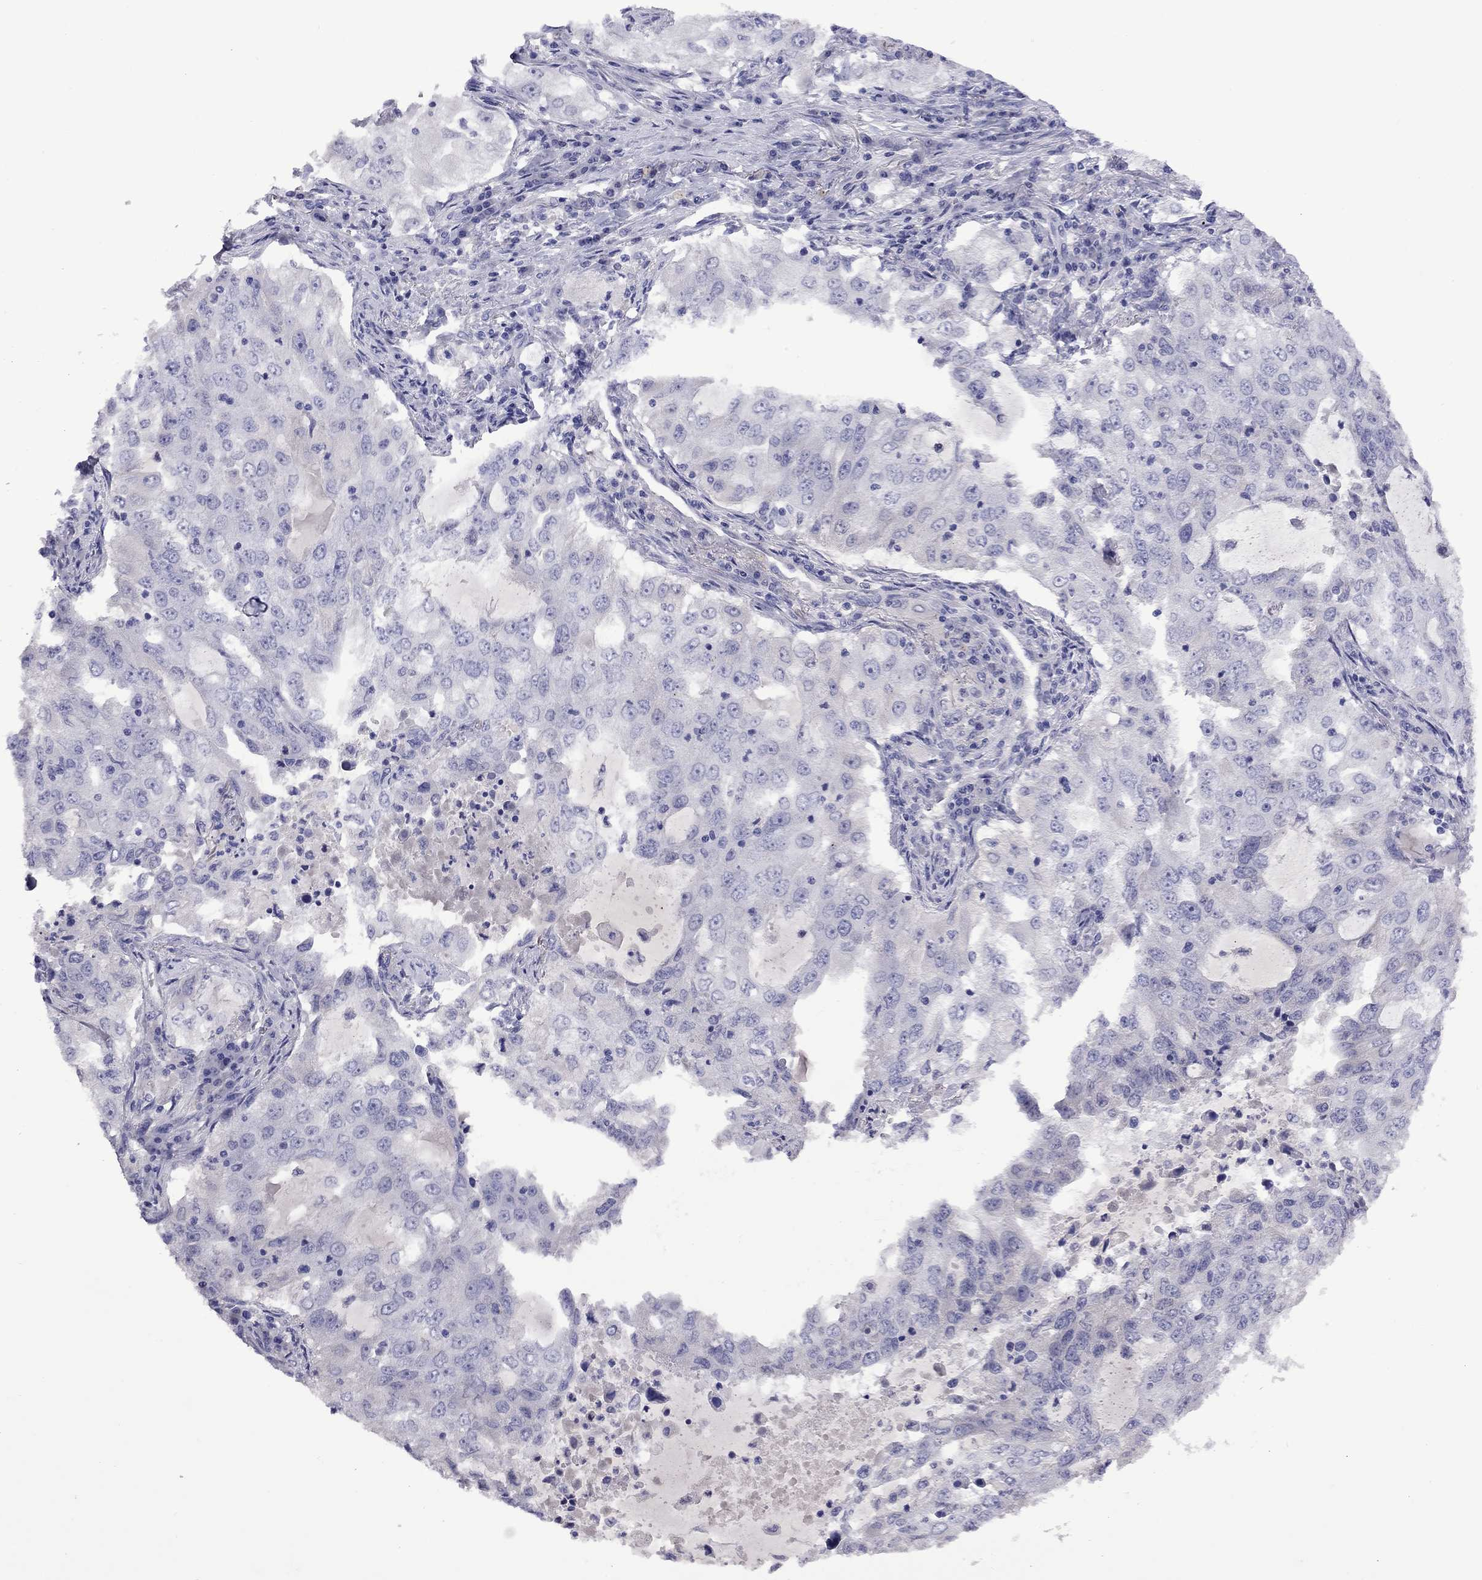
{"staining": {"intensity": "negative", "quantity": "none", "location": "none"}, "tissue": "lung cancer", "cell_type": "Tumor cells", "image_type": "cancer", "snomed": [{"axis": "morphology", "description": "Adenocarcinoma, NOS"}, {"axis": "topography", "description": "Lung"}], "caption": "Immunohistochemistry (IHC) image of neoplastic tissue: human lung adenocarcinoma stained with DAB shows no significant protein expression in tumor cells.", "gene": "EPPIN", "patient": {"sex": "female", "age": 61}}